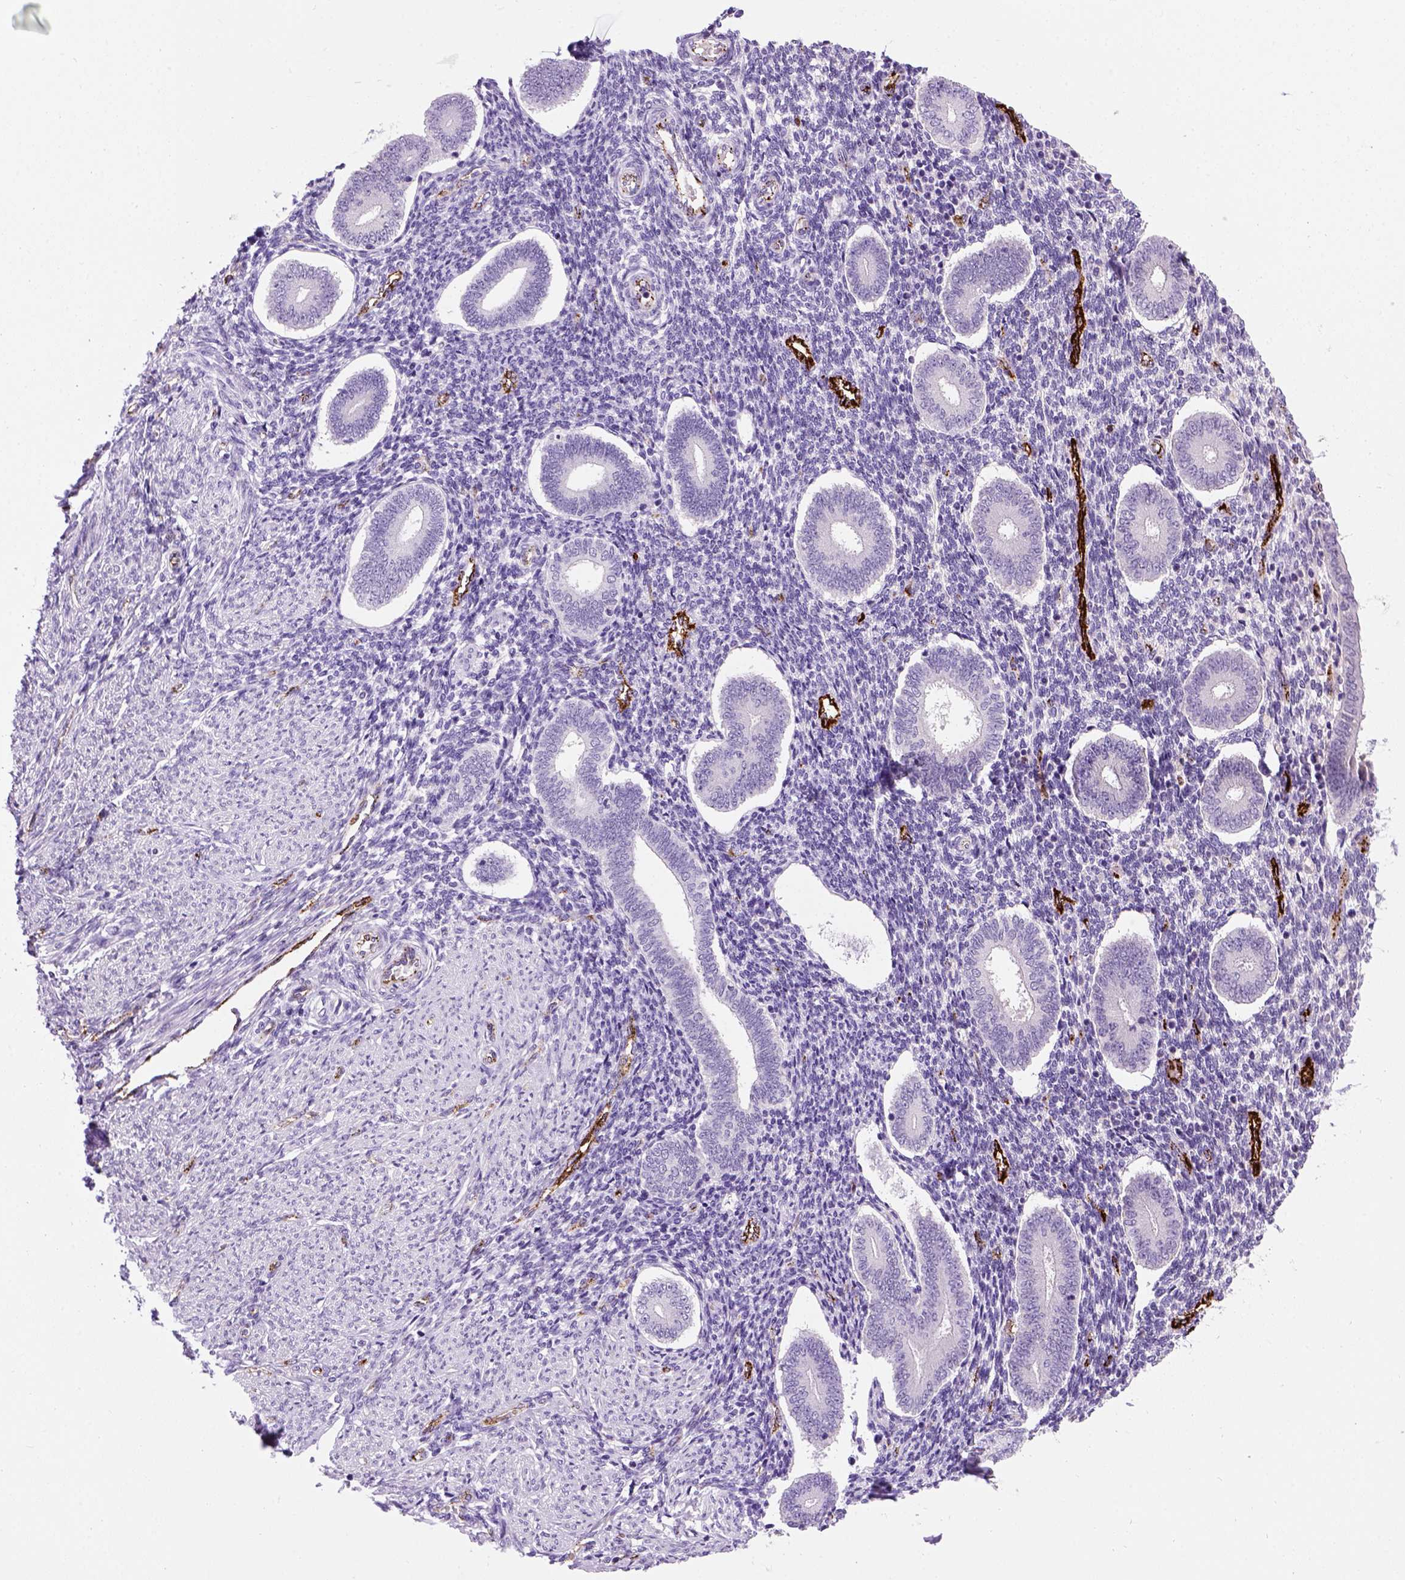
{"staining": {"intensity": "negative", "quantity": "none", "location": "none"}, "tissue": "endometrium", "cell_type": "Cells in endometrial stroma", "image_type": "normal", "snomed": [{"axis": "morphology", "description": "Normal tissue, NOS"}, {"axis": "topography", "description": "Endometrium"}], "caption": "The immunohistochemistry micrograph has no significant staining in cells in endometrial stroma of endometrium.", "gene": "VWF", "patient": {"sex": "female", "age": 40}}